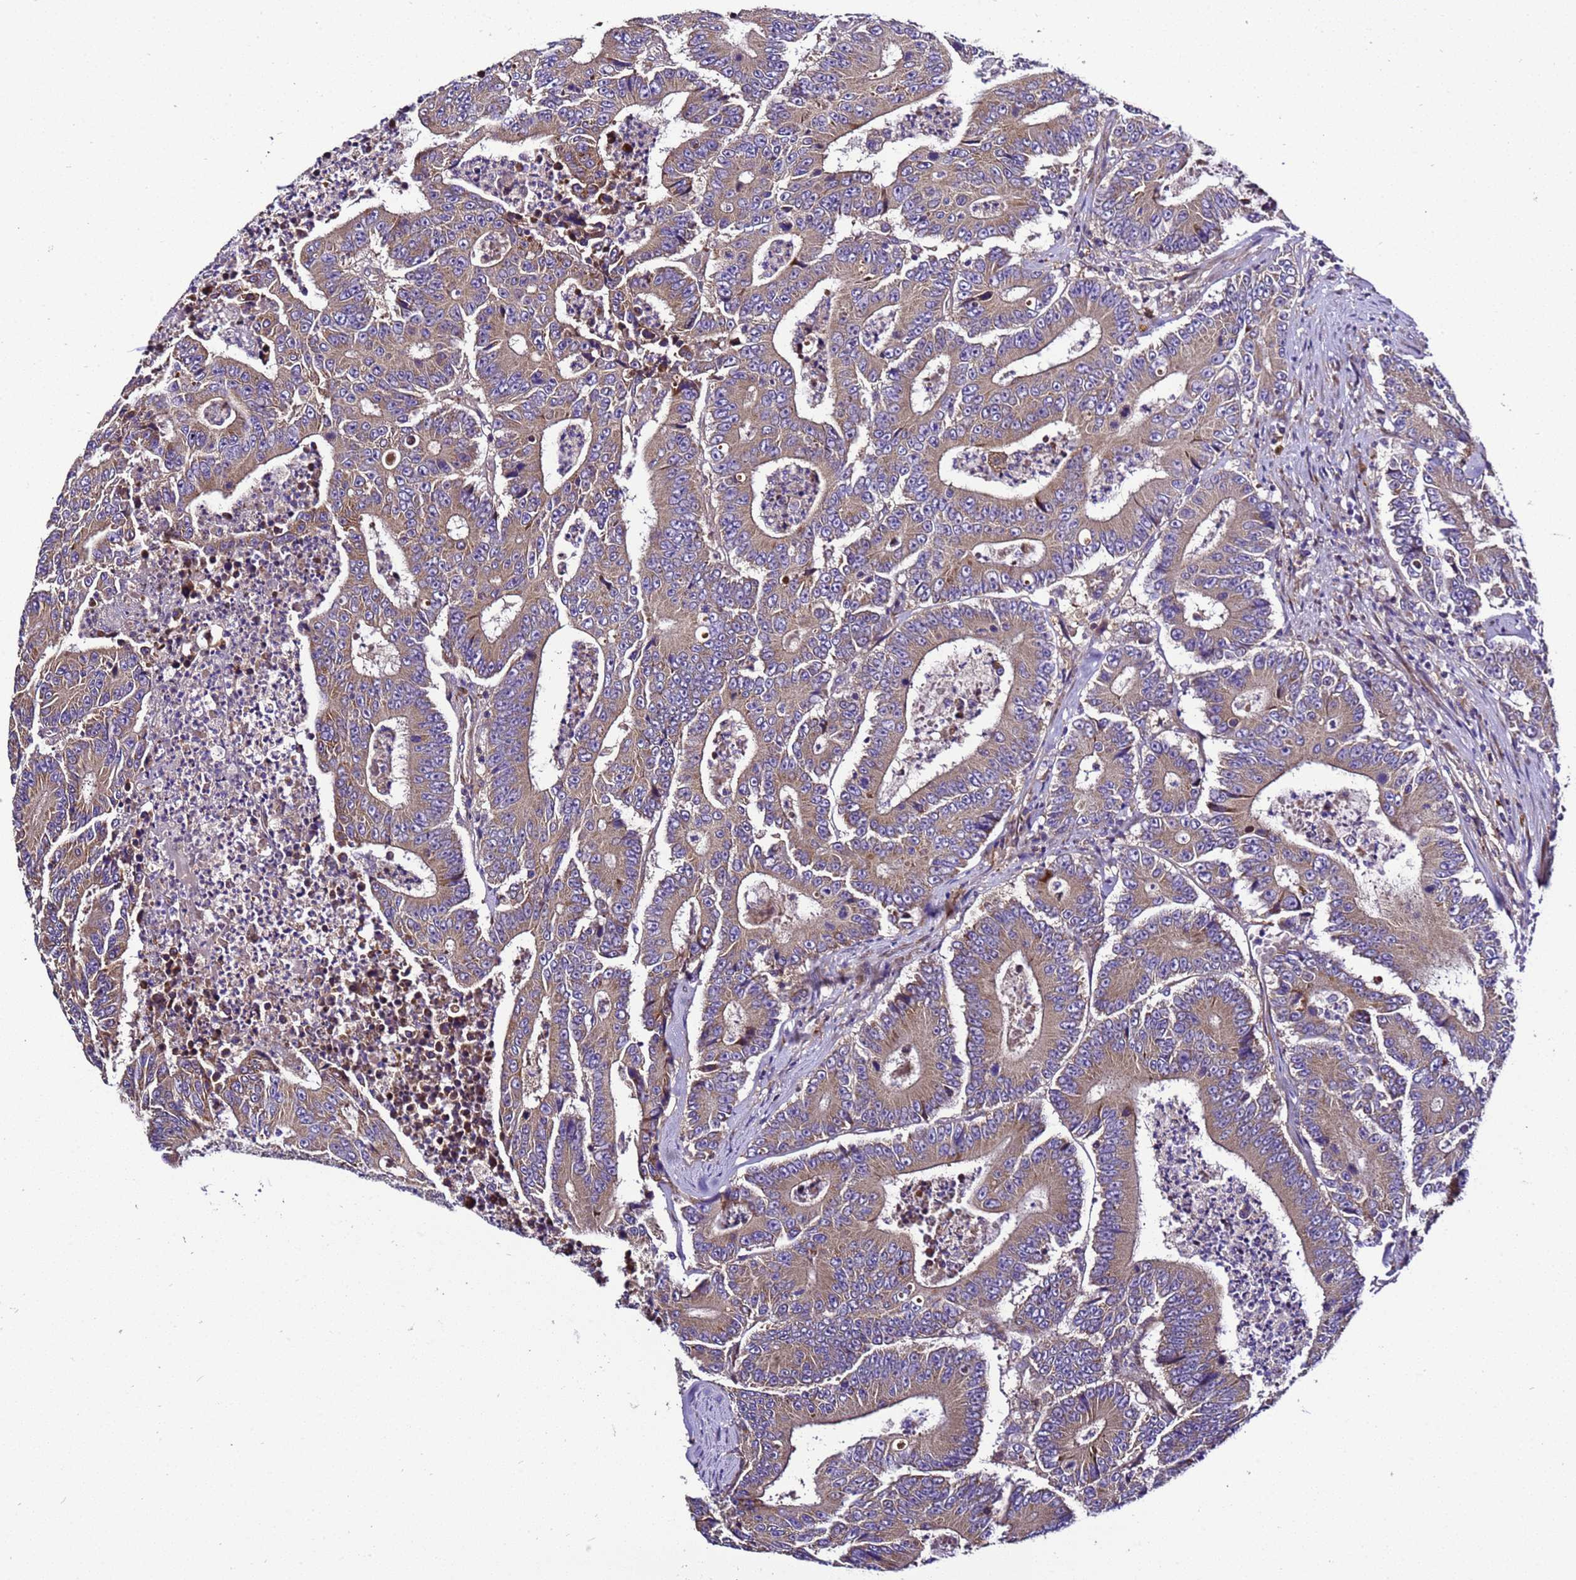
{"staining": {"intensity": "weak", "quantity": ">75%", "location": "cytoplasmic/membranous"}, "tissue": "colorectal cancer", "cell_type": "Tumor cells", "image_type": "cancer", "snomed": [{"axis": "morphology", "description": "Adenocarcinoma, NOS"}, {"axis": "topography", "description": "Colon"}], "caption": "A high-resolution micrograph shows immunohistochemistry (IHC) staining of colorectal cancer (adenocarcinoma), which exhibits weak cytoplasmic/membranous positivity in about >75% of tumor cells.", "gene": "ZNF417", "patient": {"sex": "male", "age": 83}}